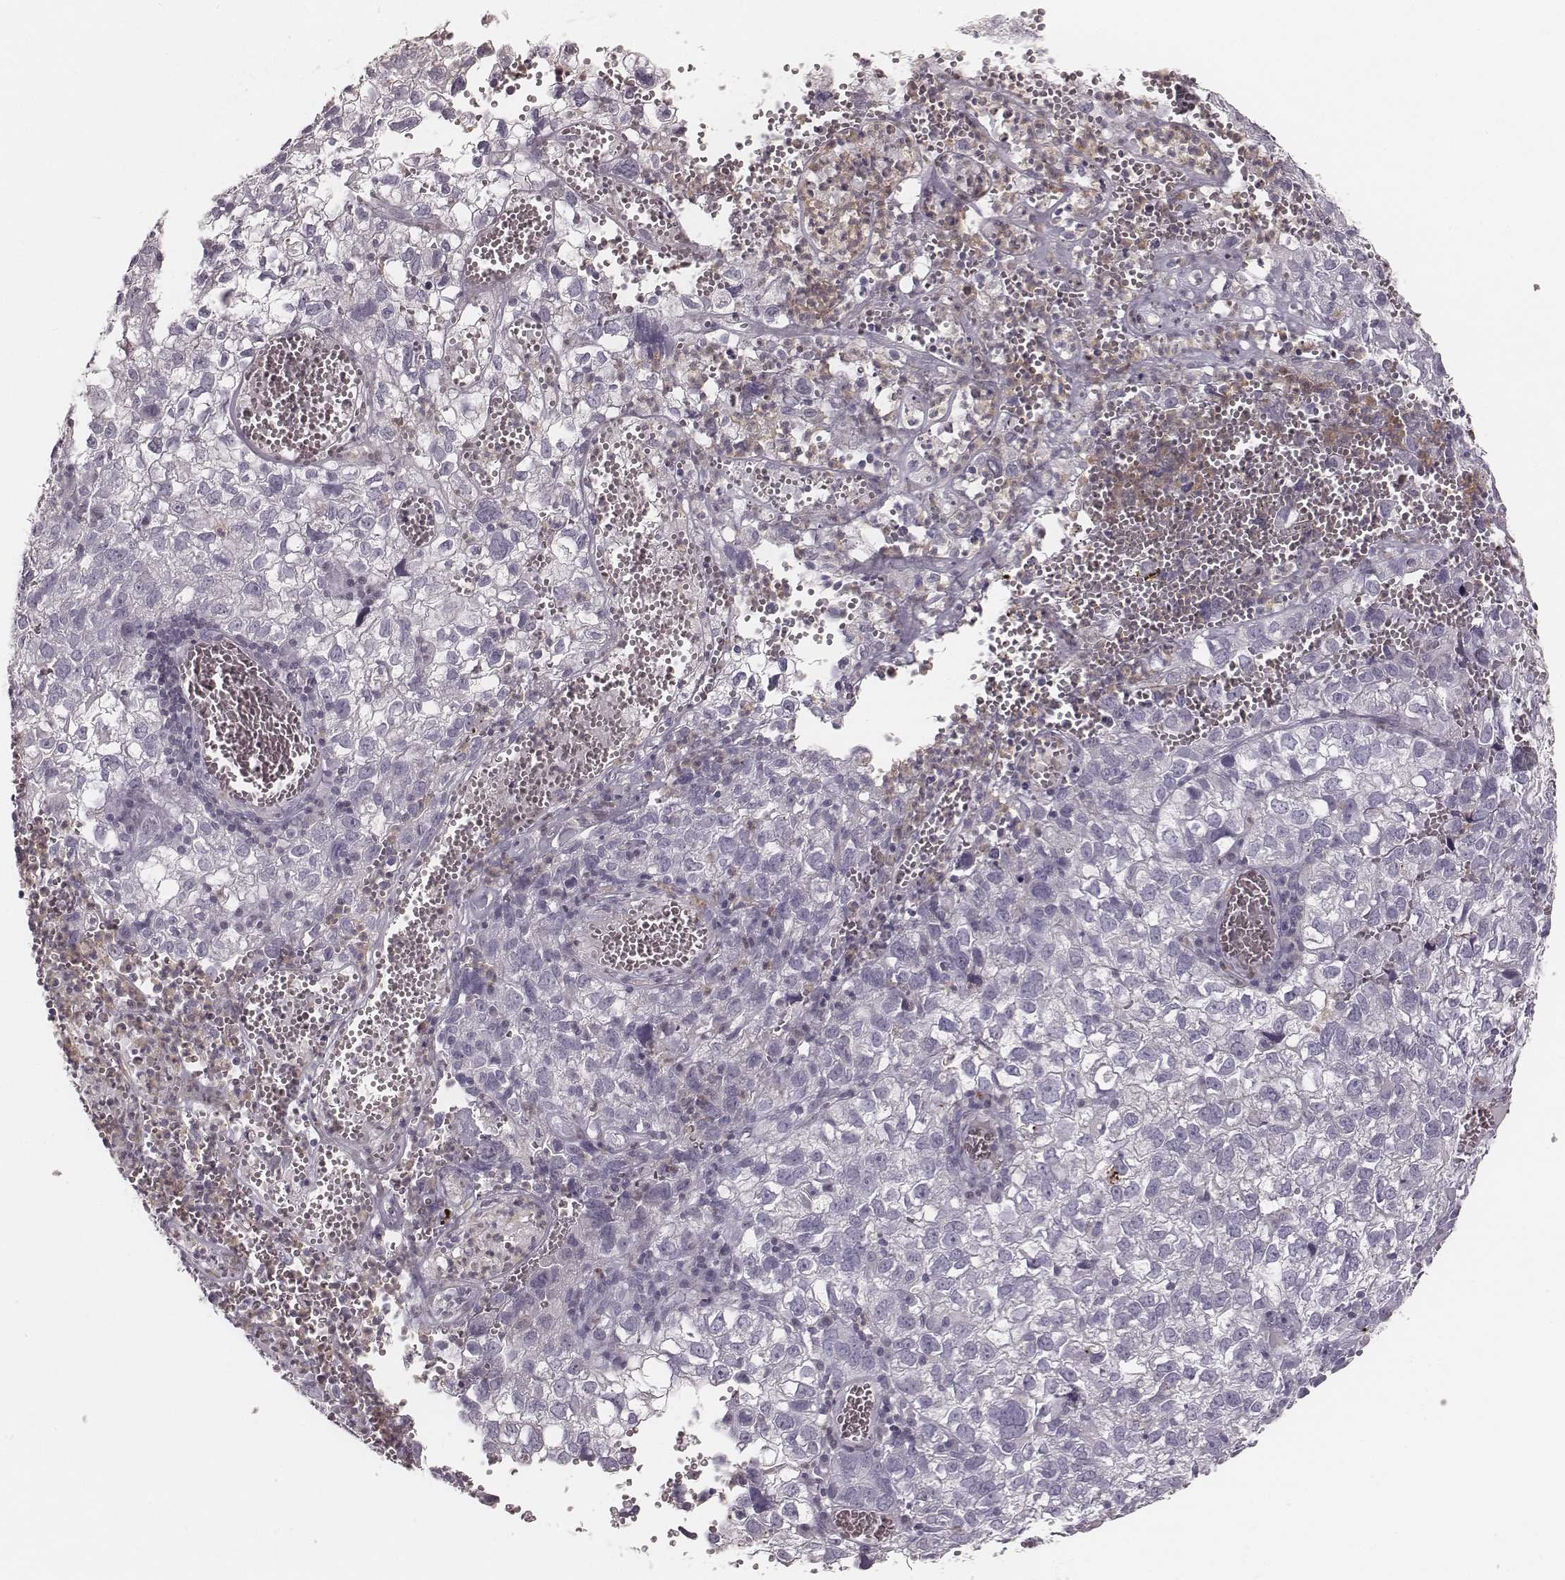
{"staining": {"intensity": "negative", "quantity": "none", "location": "none"}, "tissue": "cervical cancer", "cell_type": "Tumor cells", "image_type": "cancer", "snomed": [{"axis": "morphology", "description": "Squamous cell carcinoma, NOS"}, {"axis": "topography", "description": "Cervix"}], "caption": "Tumor cells are negative for protein expression in human squamous cell carcinoma (cervical). (DAB (3,3'-diaminobenzidine) immunohistochemistry (IHC) with hematoxylin counter stain).", "gene": "ZNF365", "patient": {"sex": "female", "age": 55}}